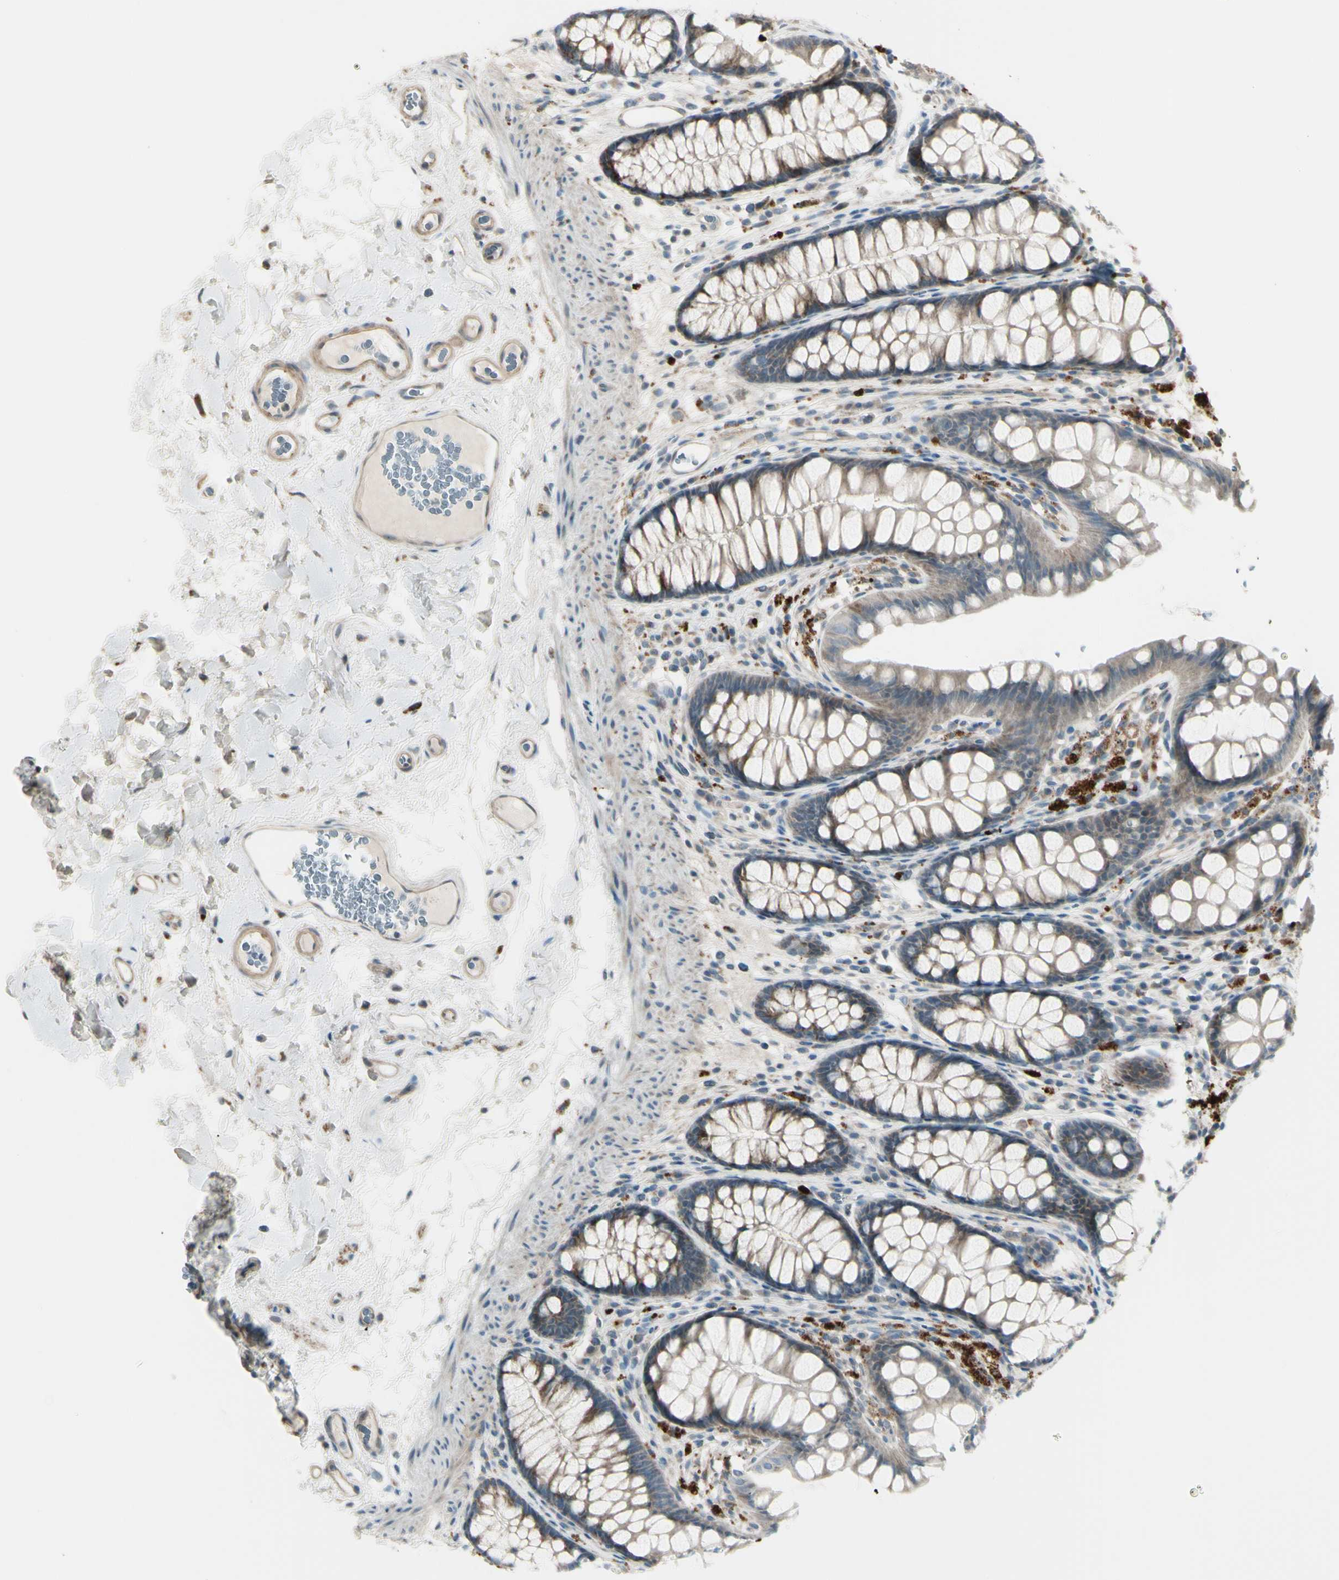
{"staining": {"intensity": "moderate", "quantity": ">75%", "location": "cytoplasmic/membranous"}, "tissue": "colon", "cell_type": "Endothelial cells", "image_type": "normal", "snomed": [{"axis": "morphology", "description": "Normal tissue, NOS"}, {"axis": "topography", "description": "Colon"}], "caption": "Moderate cytoplasmic/membranous positivity is seen in about >75% of endothelial cells in normal colon. (Stains: DAB in brown, nuclei in blue, Microscopy: brightfield microscopy at high magnification).", "gene": "OSTM1", "patient": {"sex": "female", "age": 55}}